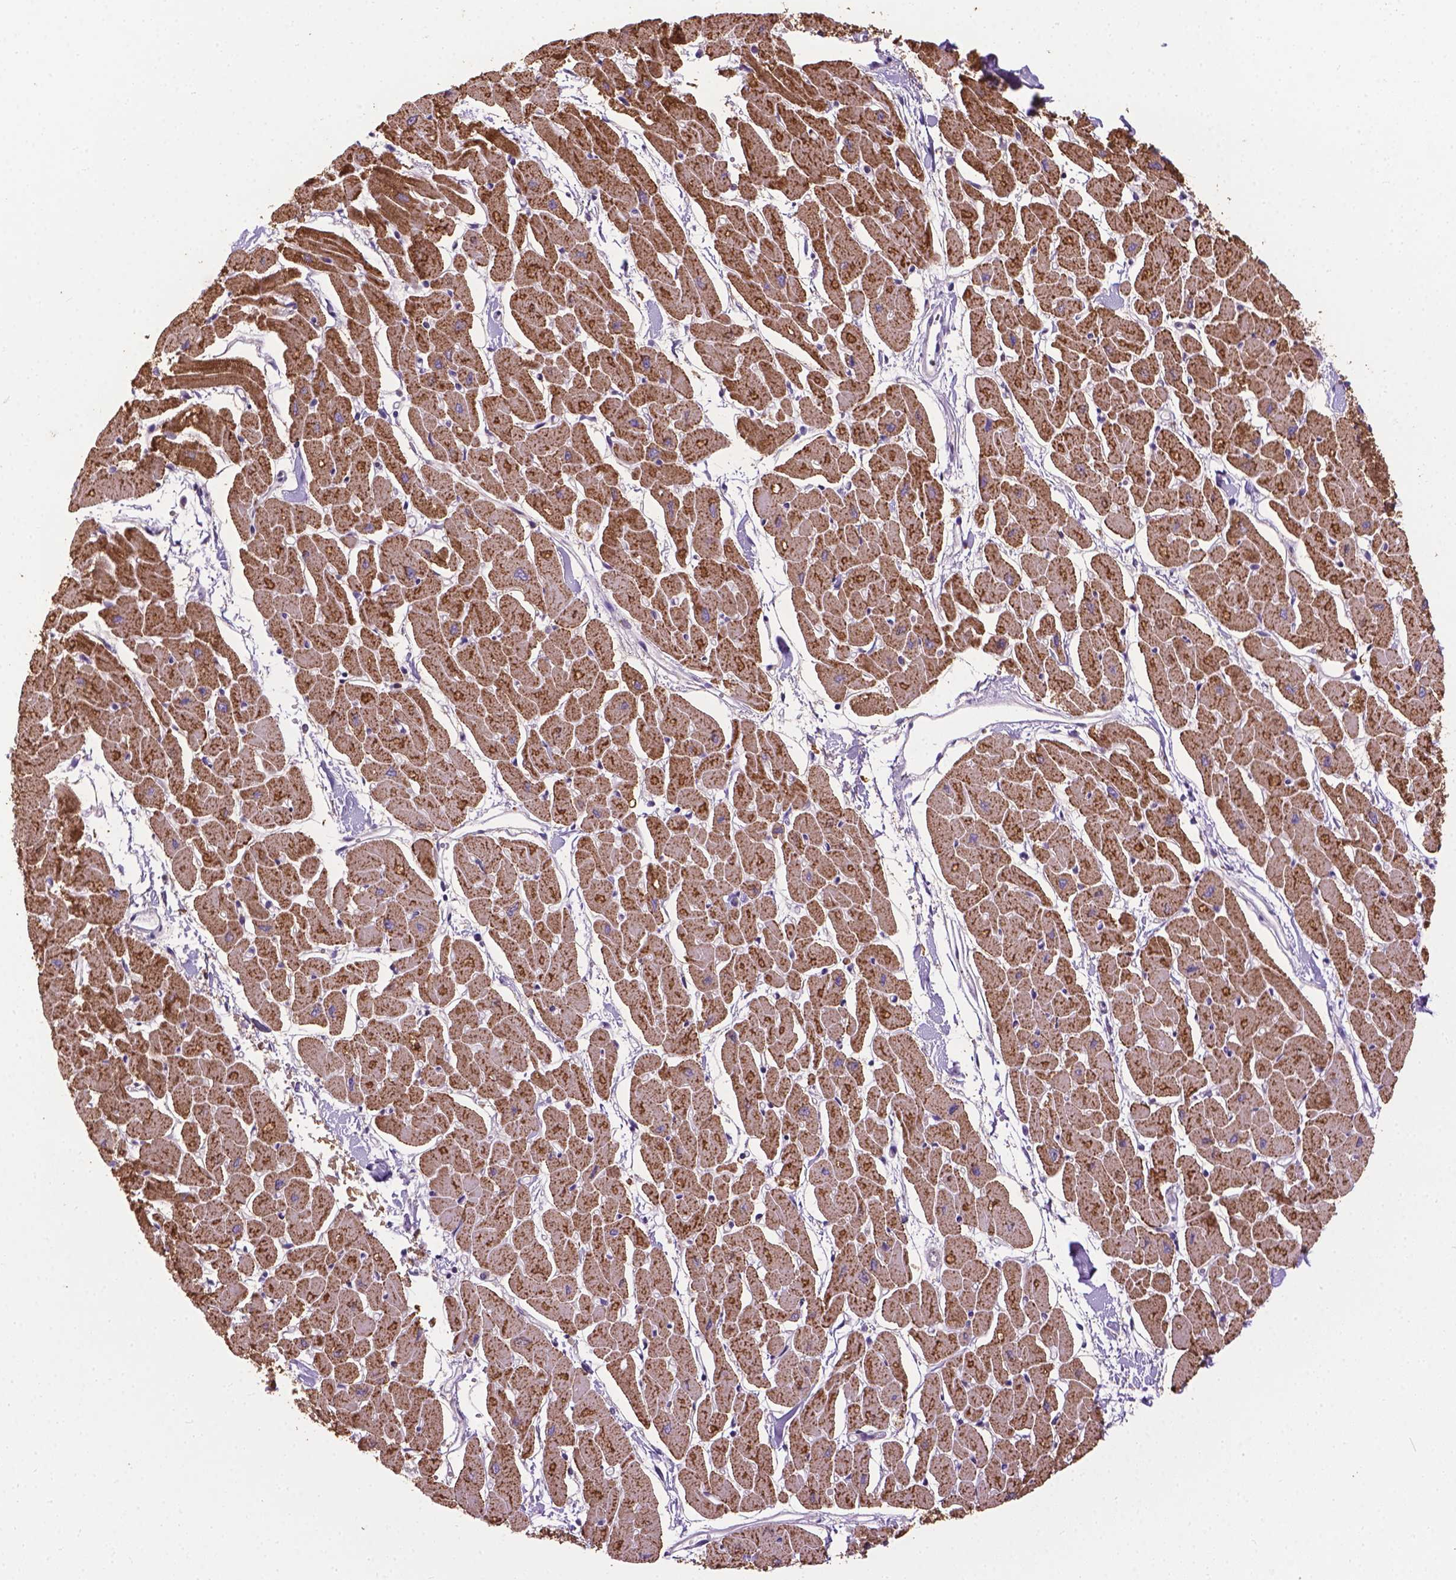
{"staining": {"intensity": "moderate", "quantity": ">75%", "location": "cytoplasmic/membranous"}, "tissue": "heart muscle", "cell_type": "Cardiomyocytes", "image_type": "normal", "snomed": [{"axis": "morphology", "description": "Normal tissue, NOS"}, {"axis": "topography", "description": "Heart"}], "caption": "Immunohistochemical staining of unremarkable heart muscle exhibits medium levels of moderate cytoplasmic/membranous expression in approximately >75% of cardiomyocytes. The staining is performed using DAB brown chromogen to label protein expression. The nuclei are counter-stained blue using hematoxylin.", "gene": "VDAC1", "patient": {"sex": "male", "age": 57}}